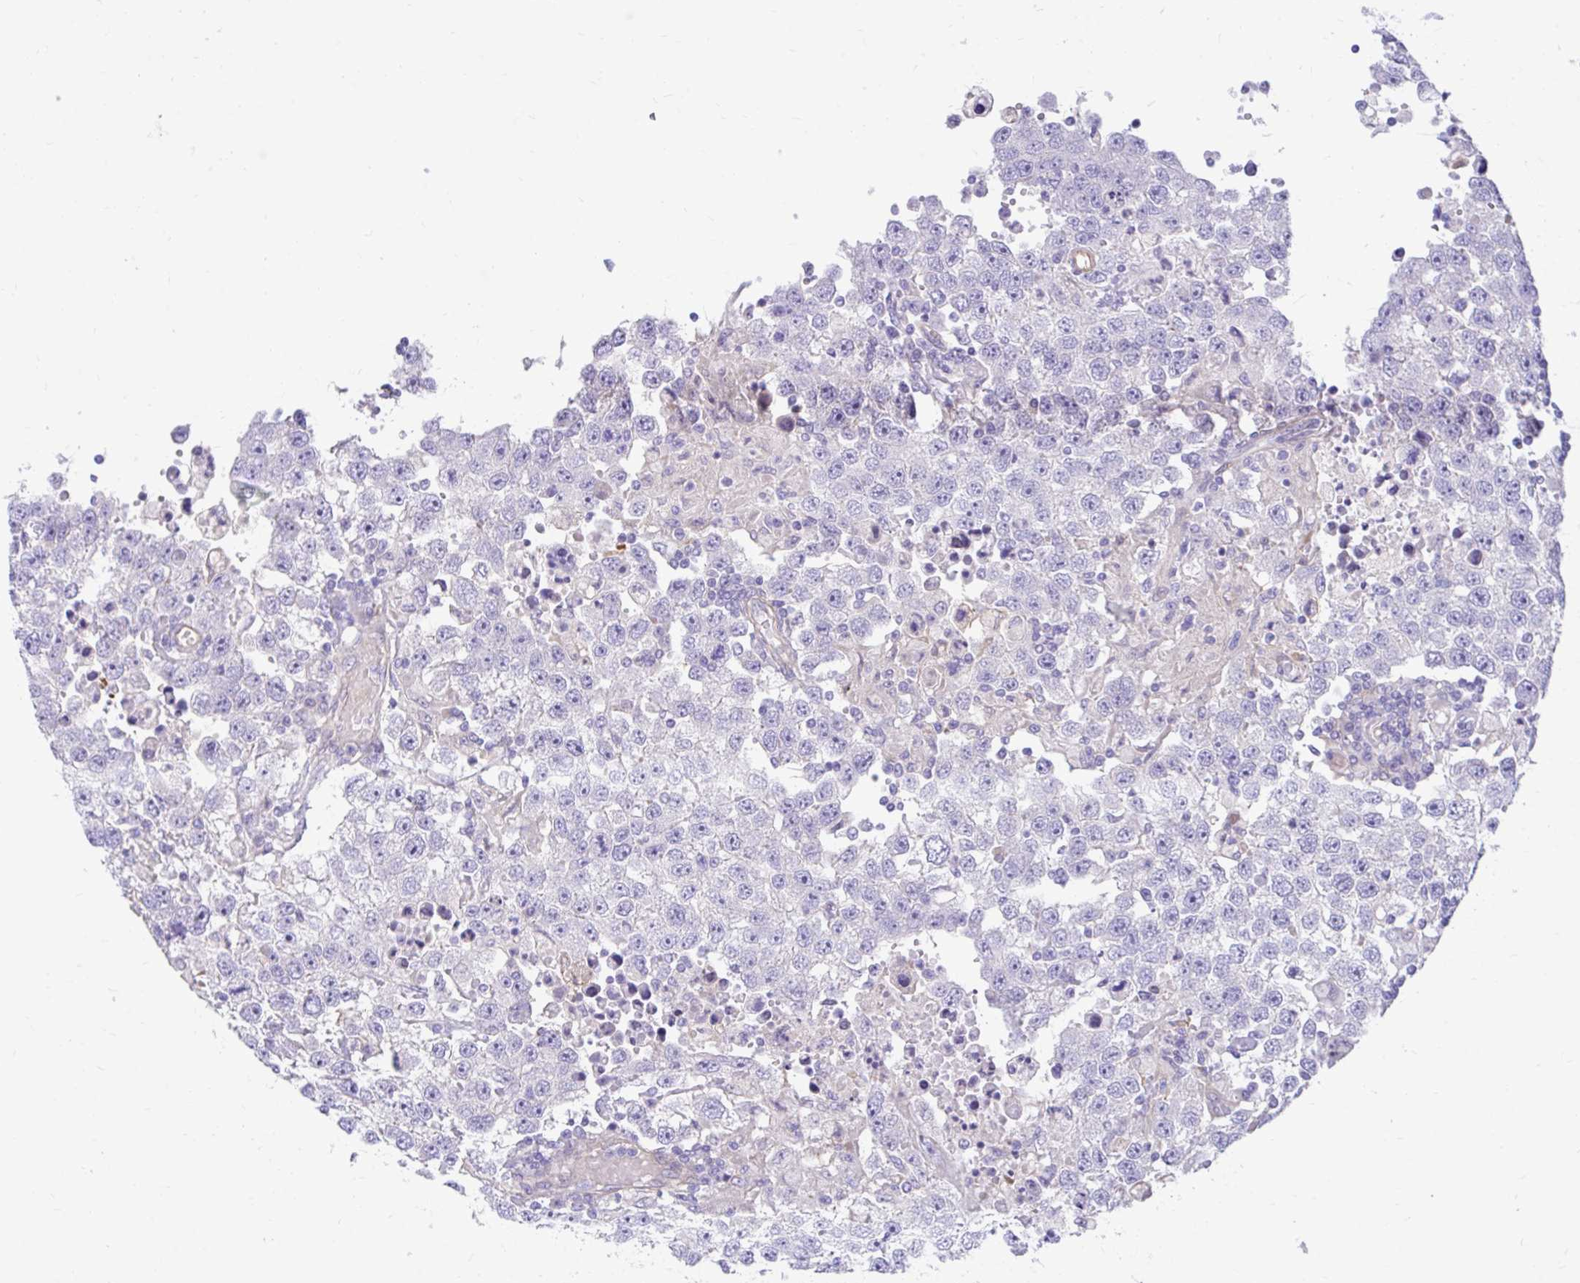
{"staining": {"intensity": "negative", "quantity": "none", "location": "none"}, "tissue": "testis cancer", "cell_type": "Tumor cells", "image_type": "cancer", "snomed": [{"axis": "morphology", "description": "Carcinoma, Embryonal, NOS"}, {"axis": "topography", "description": "Testis"}], "caption": "IHC photomicrograph of testis cancer stained for a protein (brown), which demonstrates no expression in tumor cells.", "gene": "ESPNL", "patient": {"sex": "male", "age": 83}}